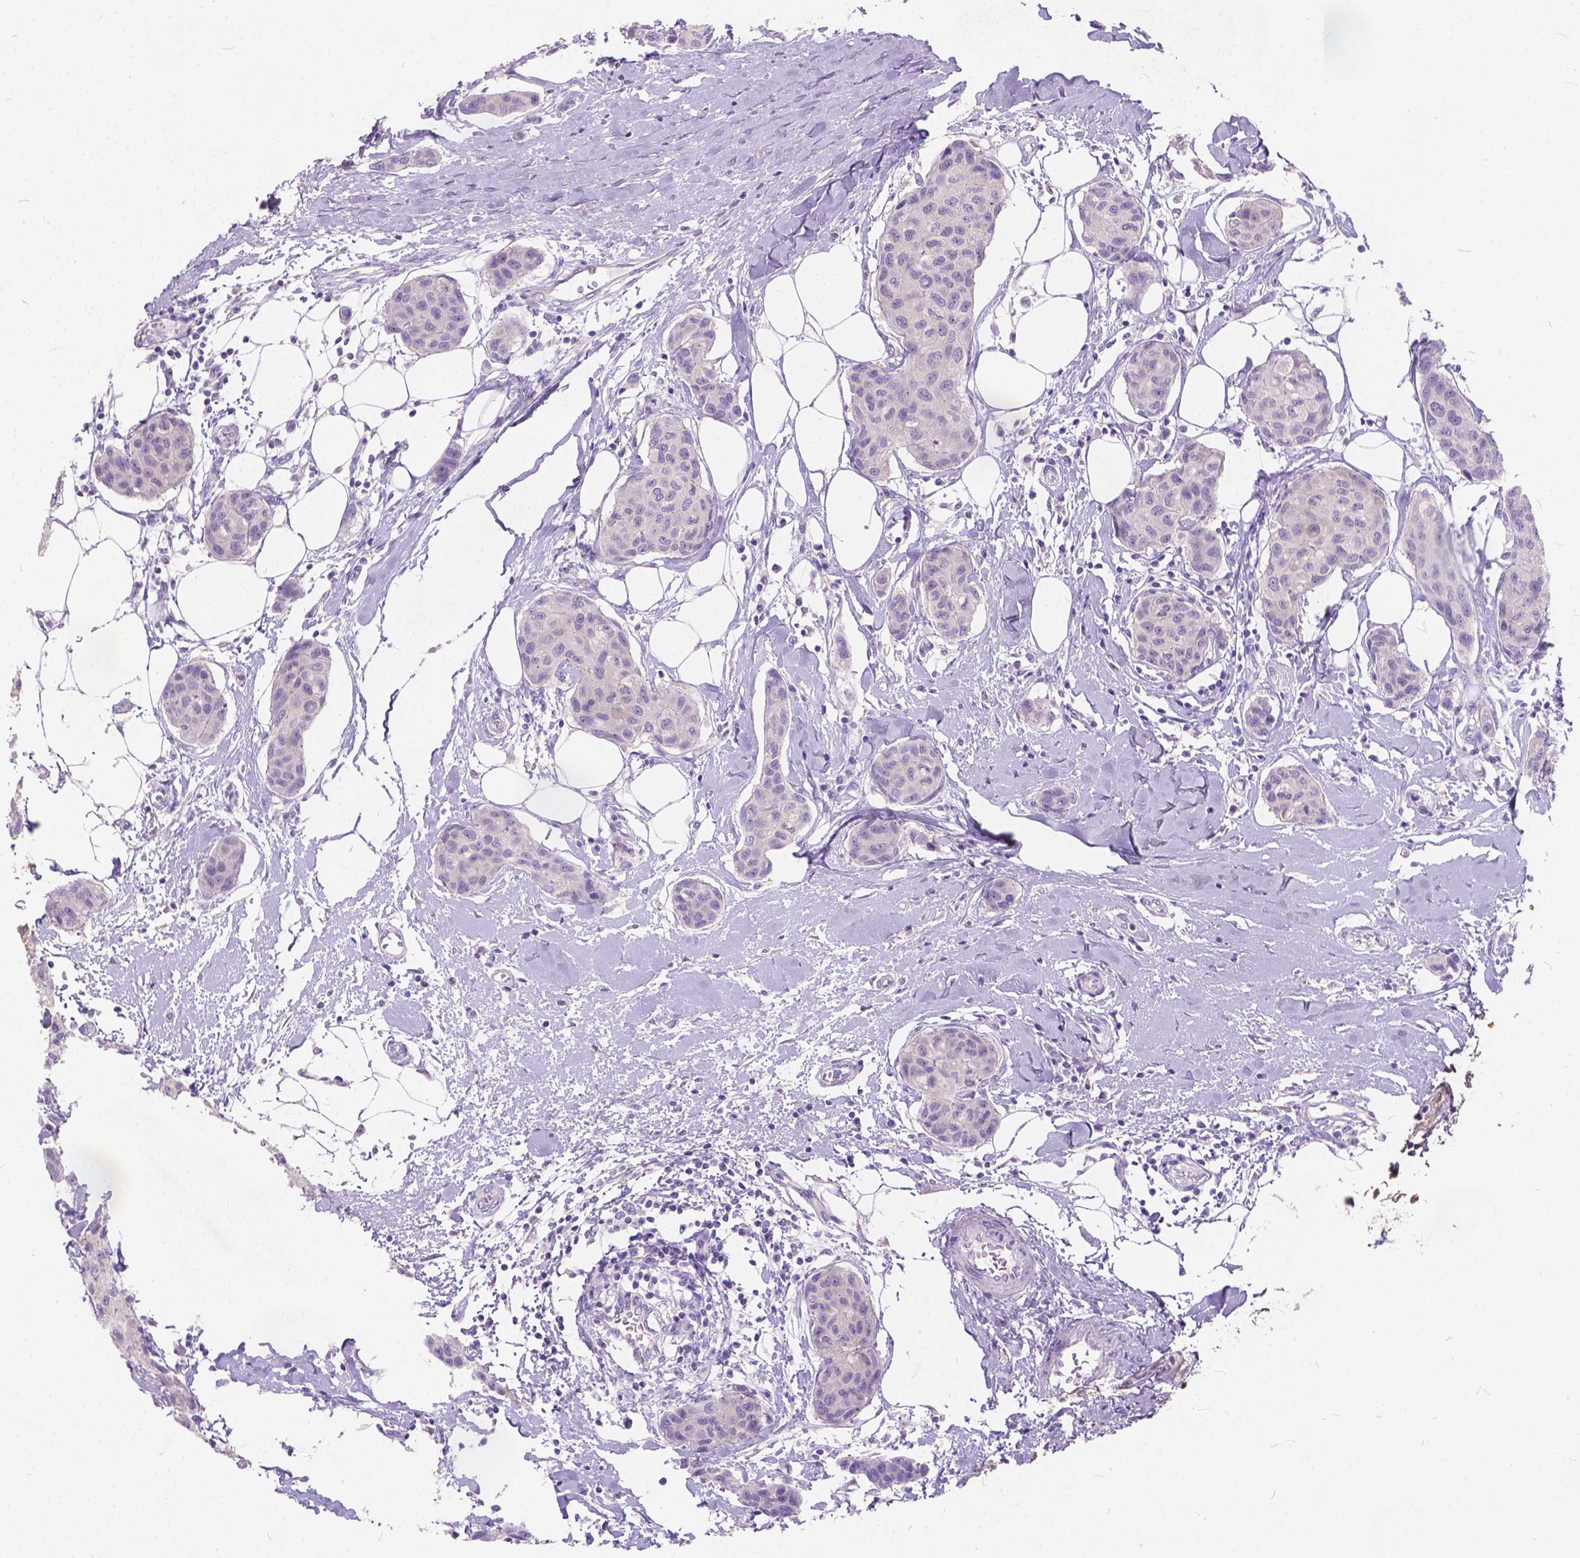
{"staining": {"intensity": "negative", "quantity": "none", "location": "none"}, "tissue": "breast cancer", "cell_type": "Tumor cells", "image_type": "cancer", "snomed": [{"axis": "morphology", "description": "Duct carcinoma"}, {"axis": "topography", "description": "Breast"}], "caption": "The immunohistochemistry (IHC) histopathology image has no significant positivity in tumor cells of breast cancer (infiltrating ductal carcinoma) tissue.", "gene": "PEX11G", "patient": {"sex": "female", "age": 80}}